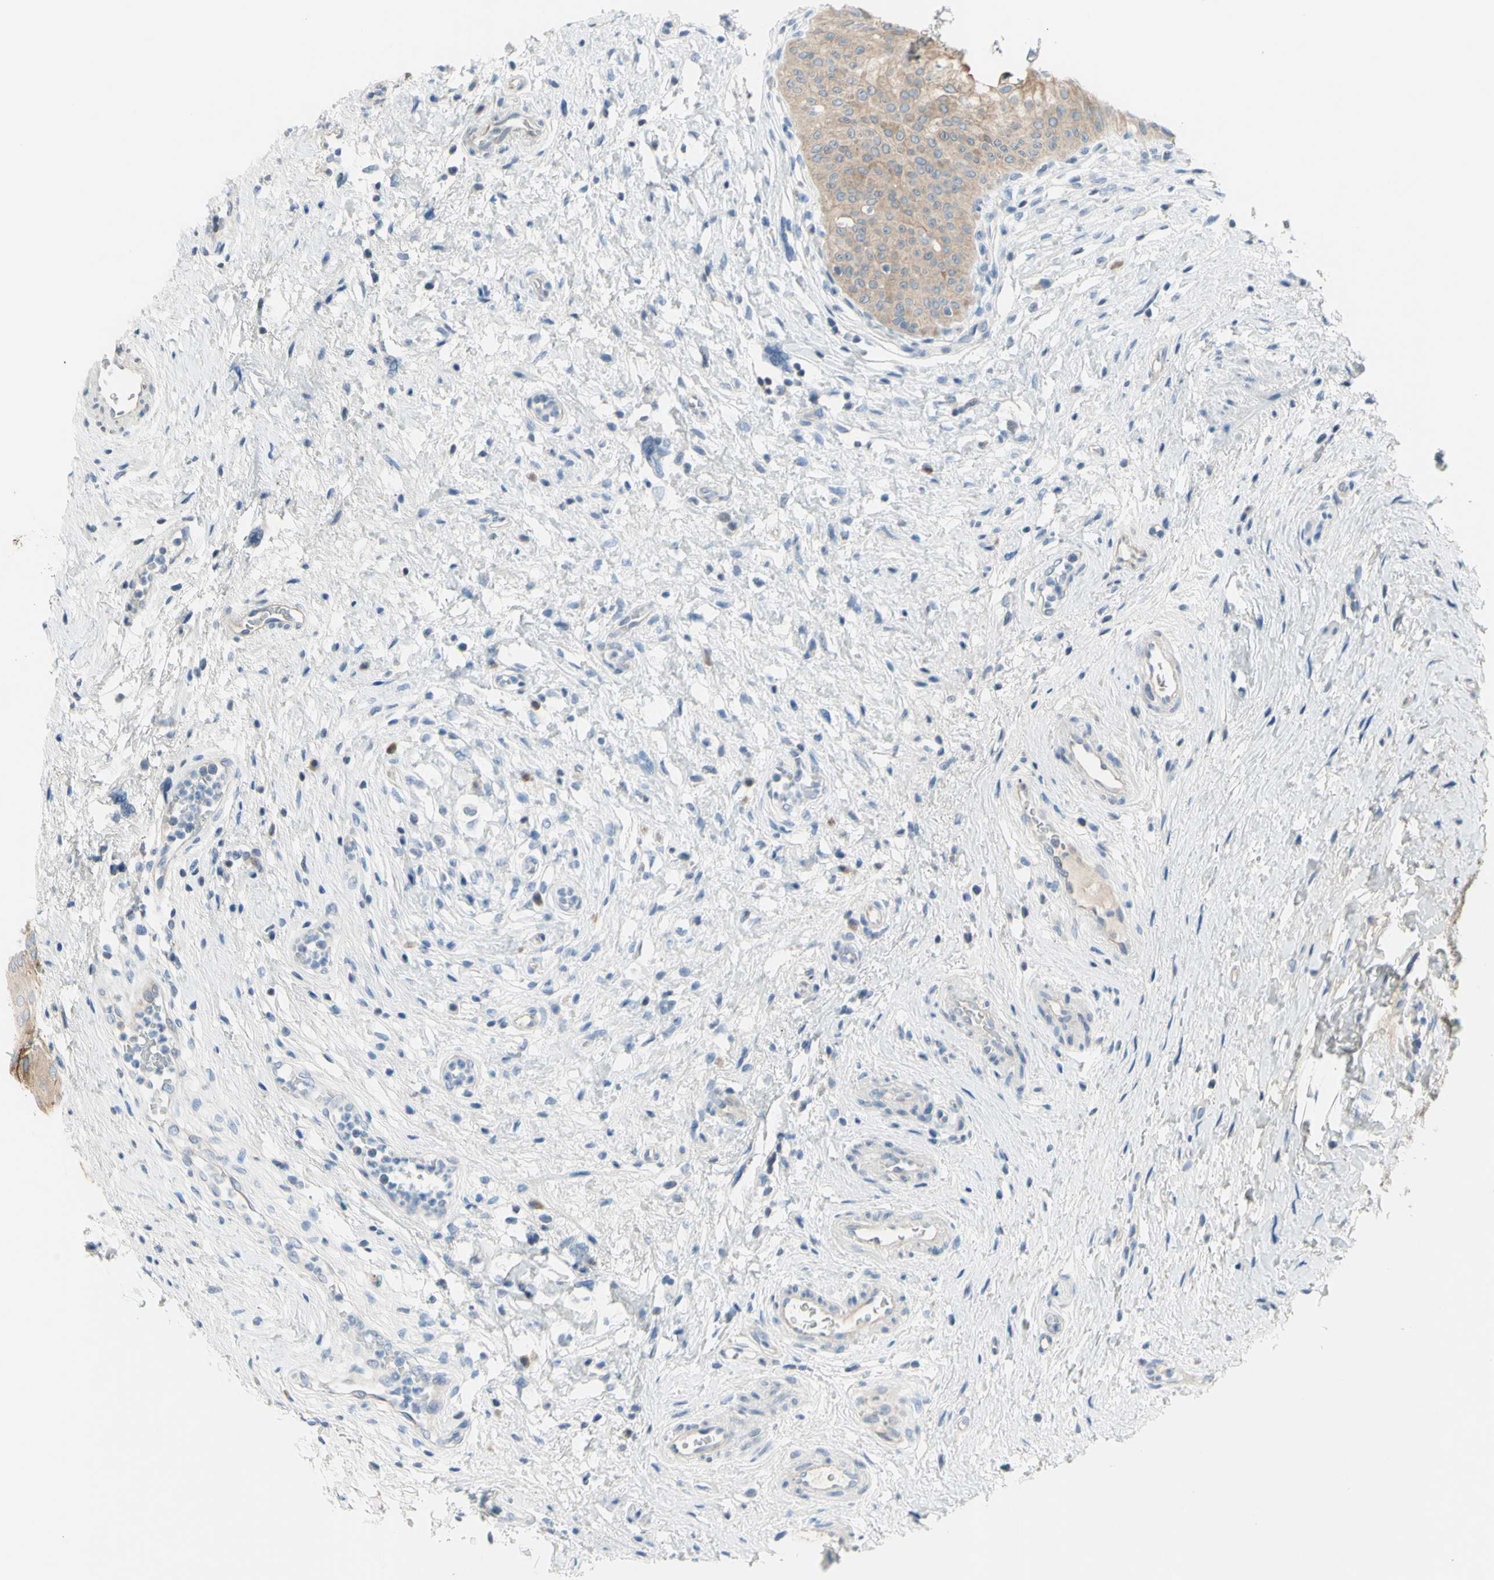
{"staining": {"intensity": "moderate", "quantity": ">75%", "location": "cytoplasmic/membranous"}, "tissue": "urinary bladder", "cell_type": "Urothelial cells", "image_type": "normal", "snomed": [{"axis": "morphology", "description": "Normal tissue, NOS"}, {"axis": "morphology", "description": "Urothelial carcinoma, High grade"}, {"axis": "topography", "description": "Urinary bladder"}], "caption": "Moderate cytoplasmic/membranous expression for a protein is appreciated in approximately >75% of urothelial cells of benign urinary bladder using IHC.", "gene": "MUC1", "patient": {"sex": "male", "age": 46}}